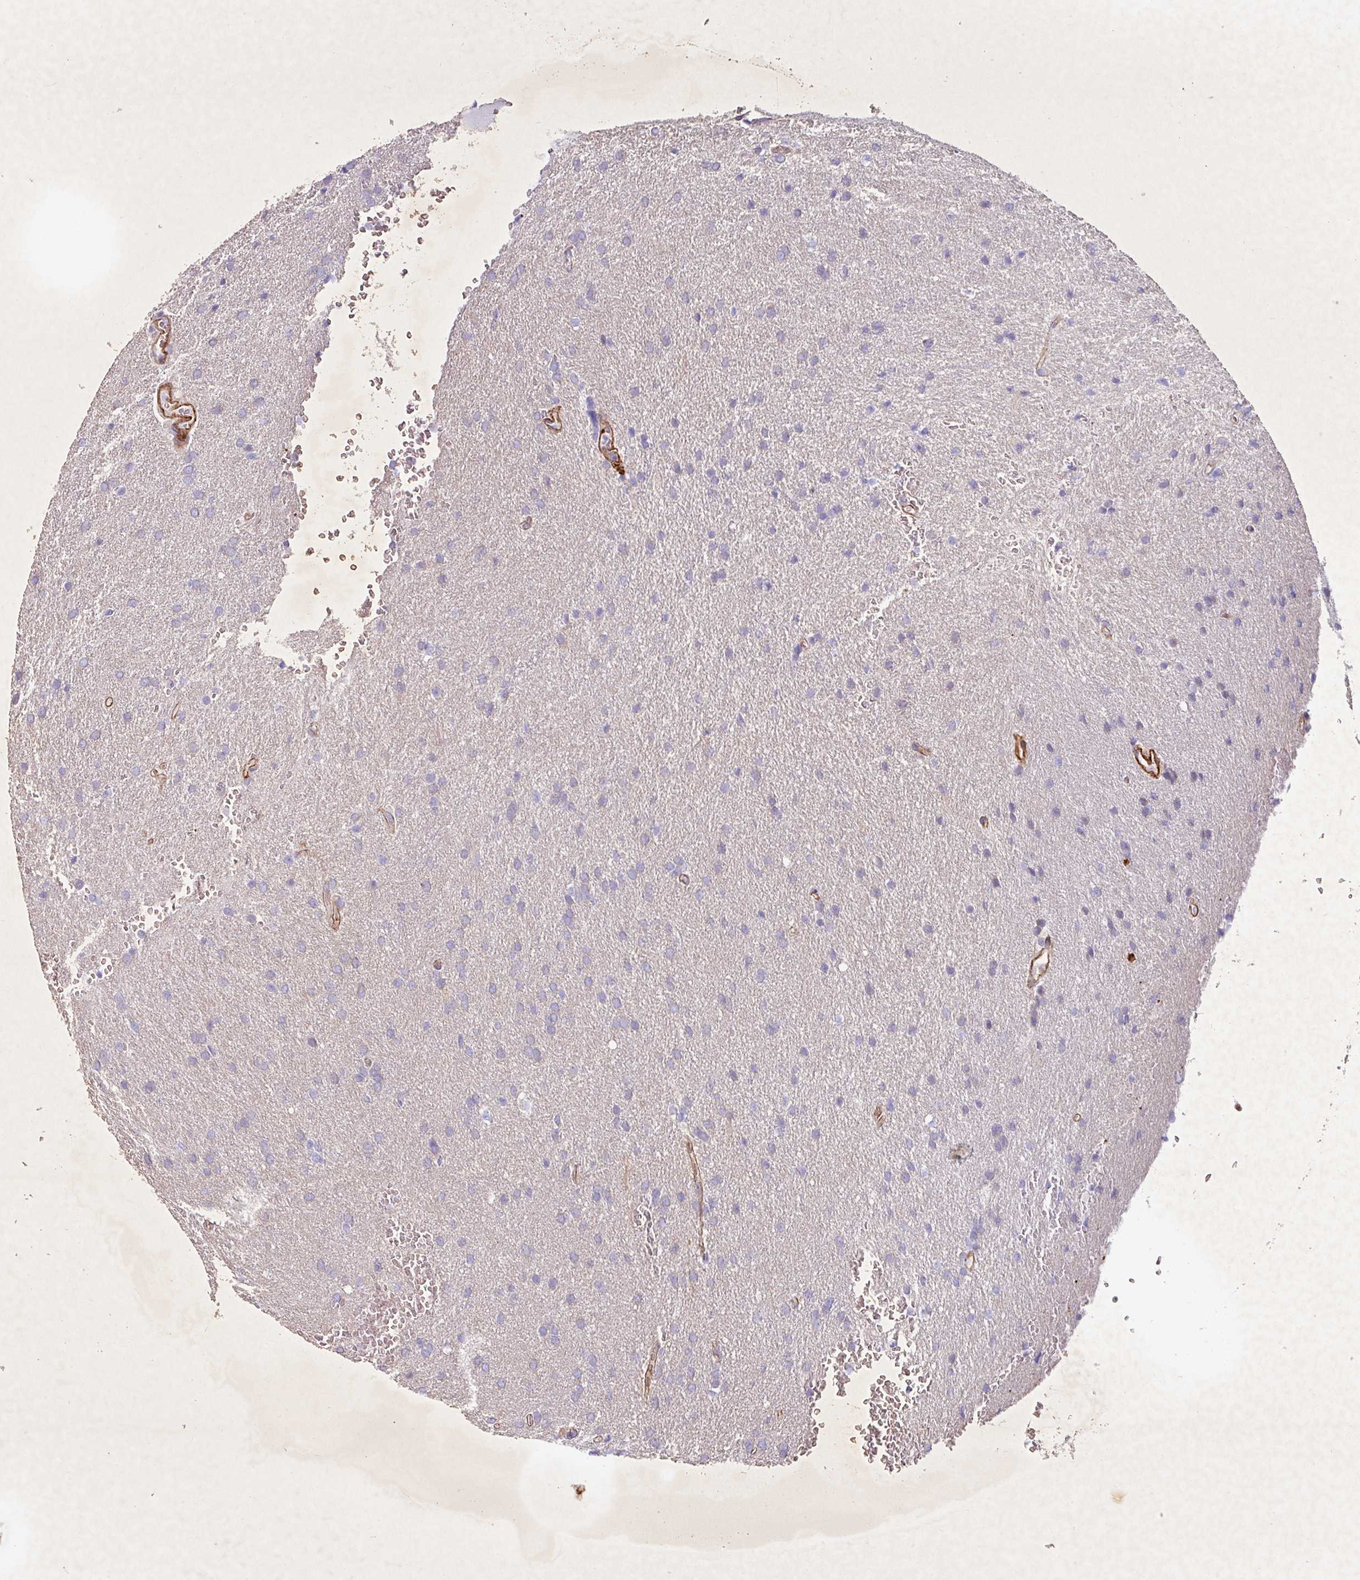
{"staining": {"intensity": "negative", "quantity": "none", "location": "none"}, "tissue": "glioma", "cell_type": "Tumor cells", "image_type": "cancer", "snomed": [{"axis": "morphology", "description": "Glioma, malignant, Low grade"}, {"axis": "topography", "description": "Brain"}], "caption": "Immunohistochemistry (IHC) image of neoplastic tissue: glioma stained with DAB exhibits no significant protein positivity in tumor cells.", "gene": "ATP2C2", "patient": {"sex": "female", "age": 33}}